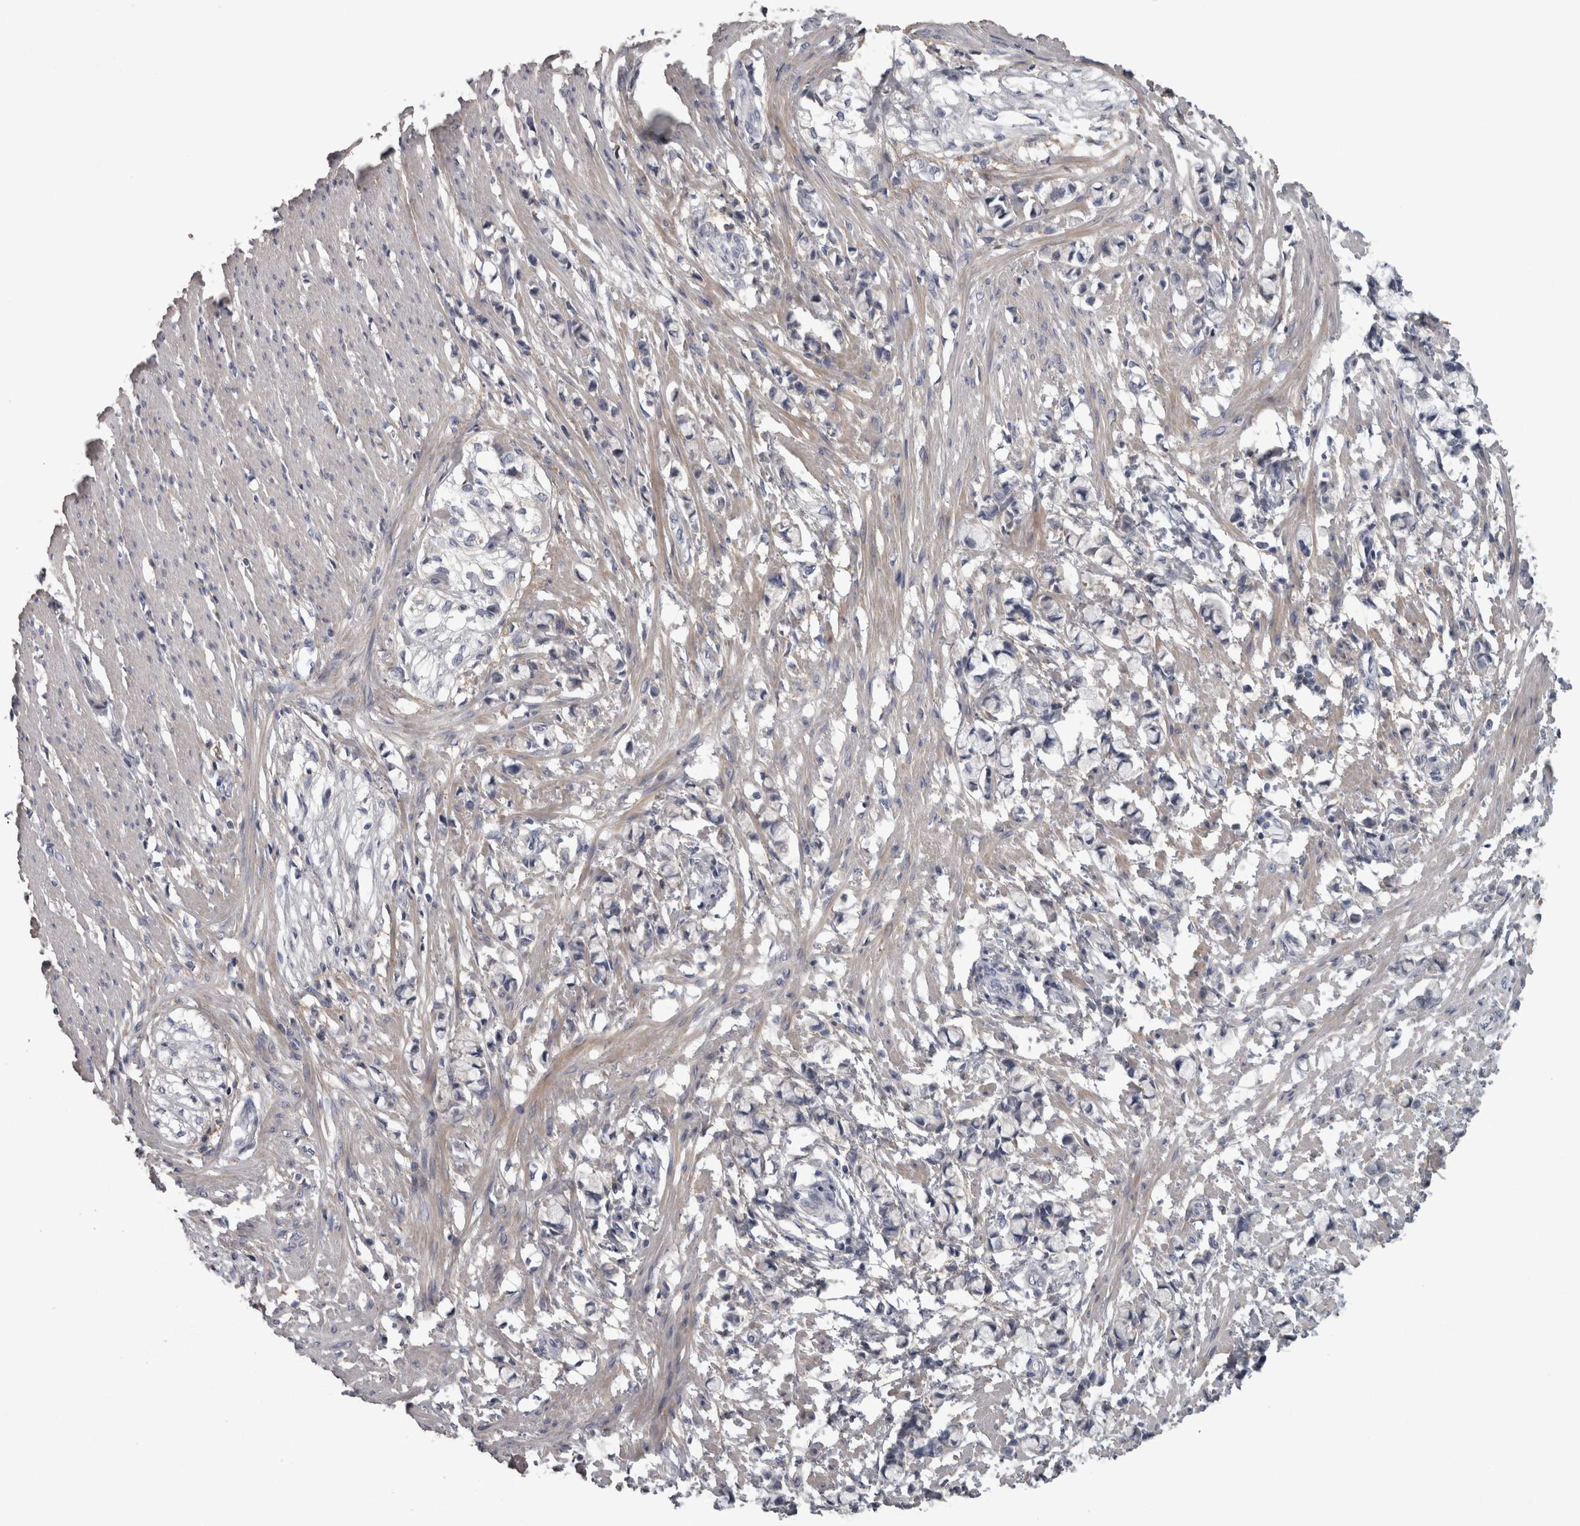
{"staining": {"intensity": "weak", "quantity": "25%-75%", "location": "cytoplasmic/membranous"}, "tissue": "smooth muscle", "cell_type": "Smooth muscle cells", "image_type": "normal", "snomed": [{"axis": "morphology", "description": "Normal tissue, NOS"}, {"axis": "morphology", "description": "Adenocarcinoma, NOS"}, {"axis": "topography", "description": "Smooth muscle"}, {"axis": "topography", "description": "Colon"}], "caption": "An immunohistochemistry (IHC) photomicrograph of benign tissue is shown. Protein staining in brown shows weak cytoplasmic/membranous positivity in smooth muscle within smooth muscle cells.", "gene": "EFEMP2", "patient": {"sex": "male", "age": 14}}